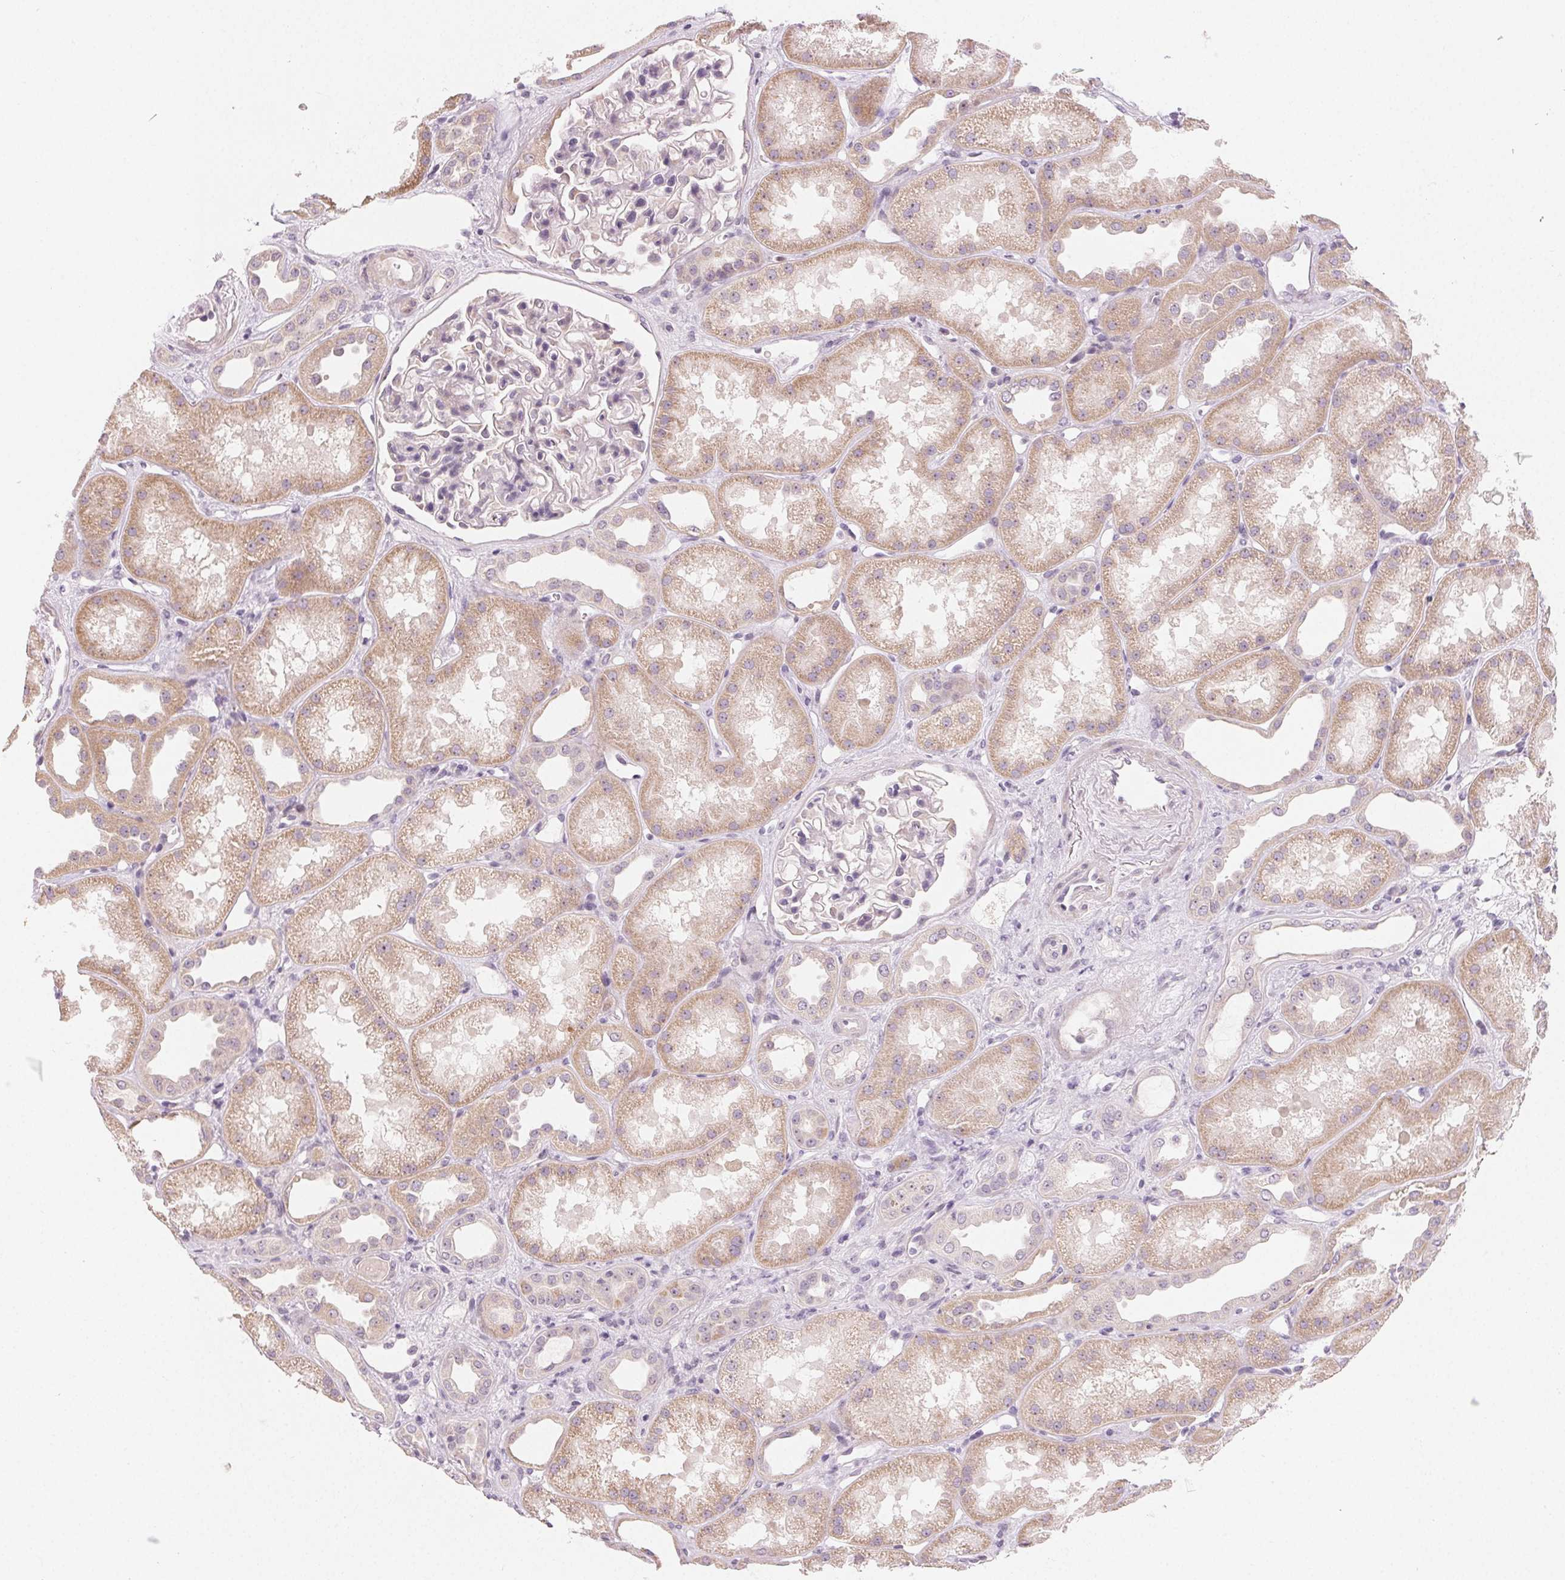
{"staining": {"intensity": "weak", "quantity": "<25%", "location": "cytoplasmic/membranous"}, "tissue": "kidney", "cell_type": "Cells in glomeruli", "image_type": "normal", "snomed": [{"axis": "morphology", "description": "Normal tissue, NOS"}, {"axis": "topography", "description": "Kidney"}], "caption": "This is a photomicrograph of immunohistochemistry staining of benign kidney, which shows no expression in cells in glomeruli. (Immunohistochemistry (ihc), brightfield microscopy, high magnification).", "gene": "MYBL1", "patient": {"sex": "male", "age": 61}}